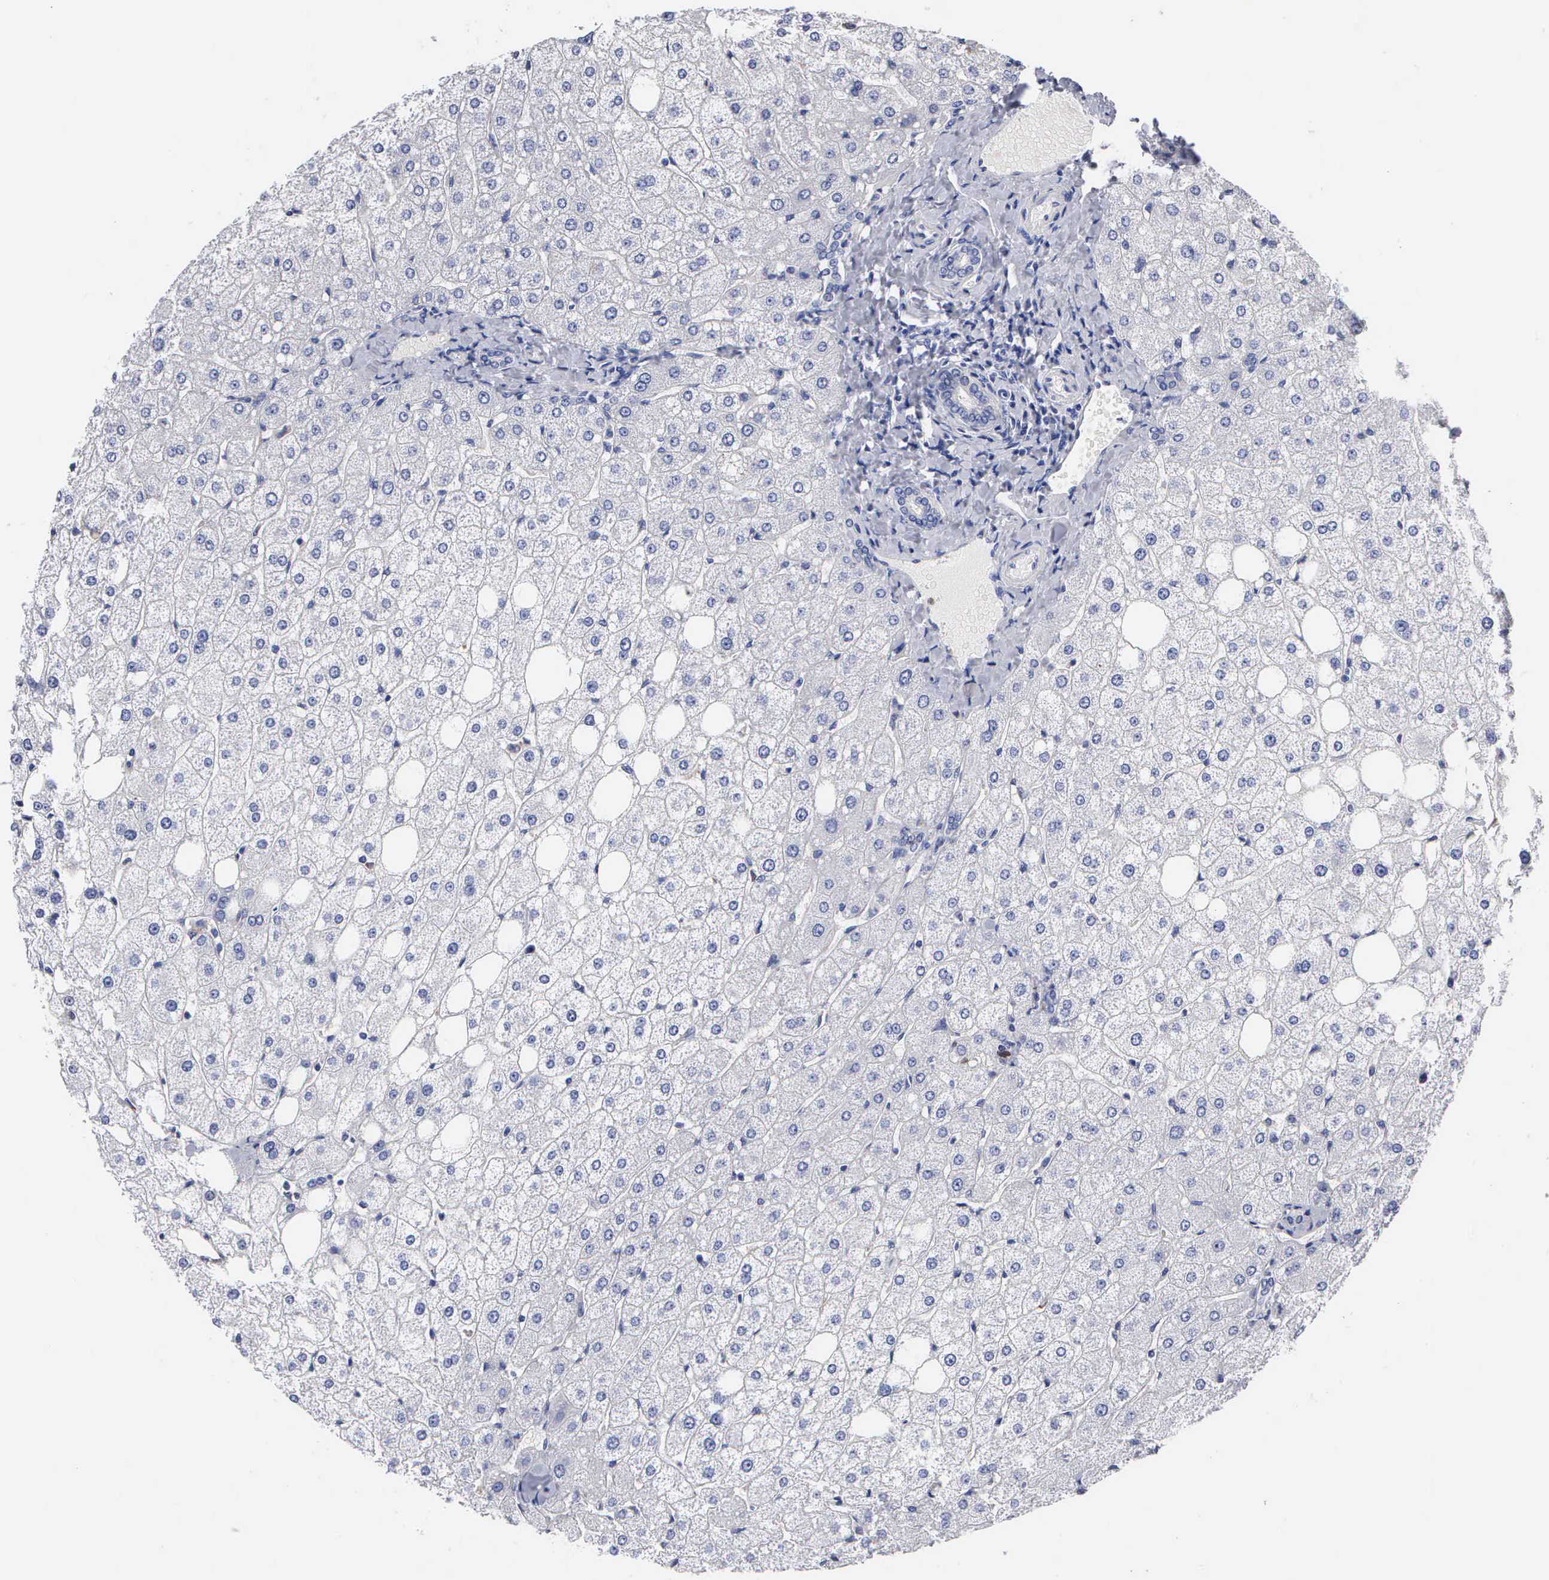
{"staining": {"intensity": "negative", "quantity": "none", "location": "none"}, "tissue": "liver", "cell_type": "Cholangiocytes", "image_type": "normal", "snomed": [{"axis": "morphology", "description": "Normal tissue, NOS"}, {"axis": "topography", "description": "Liver"}], "caption": "This is an immunohistochemistry histopathology image of benign human liver. There is no positivity in cholangiocytes.", "gene": "KDM6A", "patient": {"sex": "male", "age": 35}}